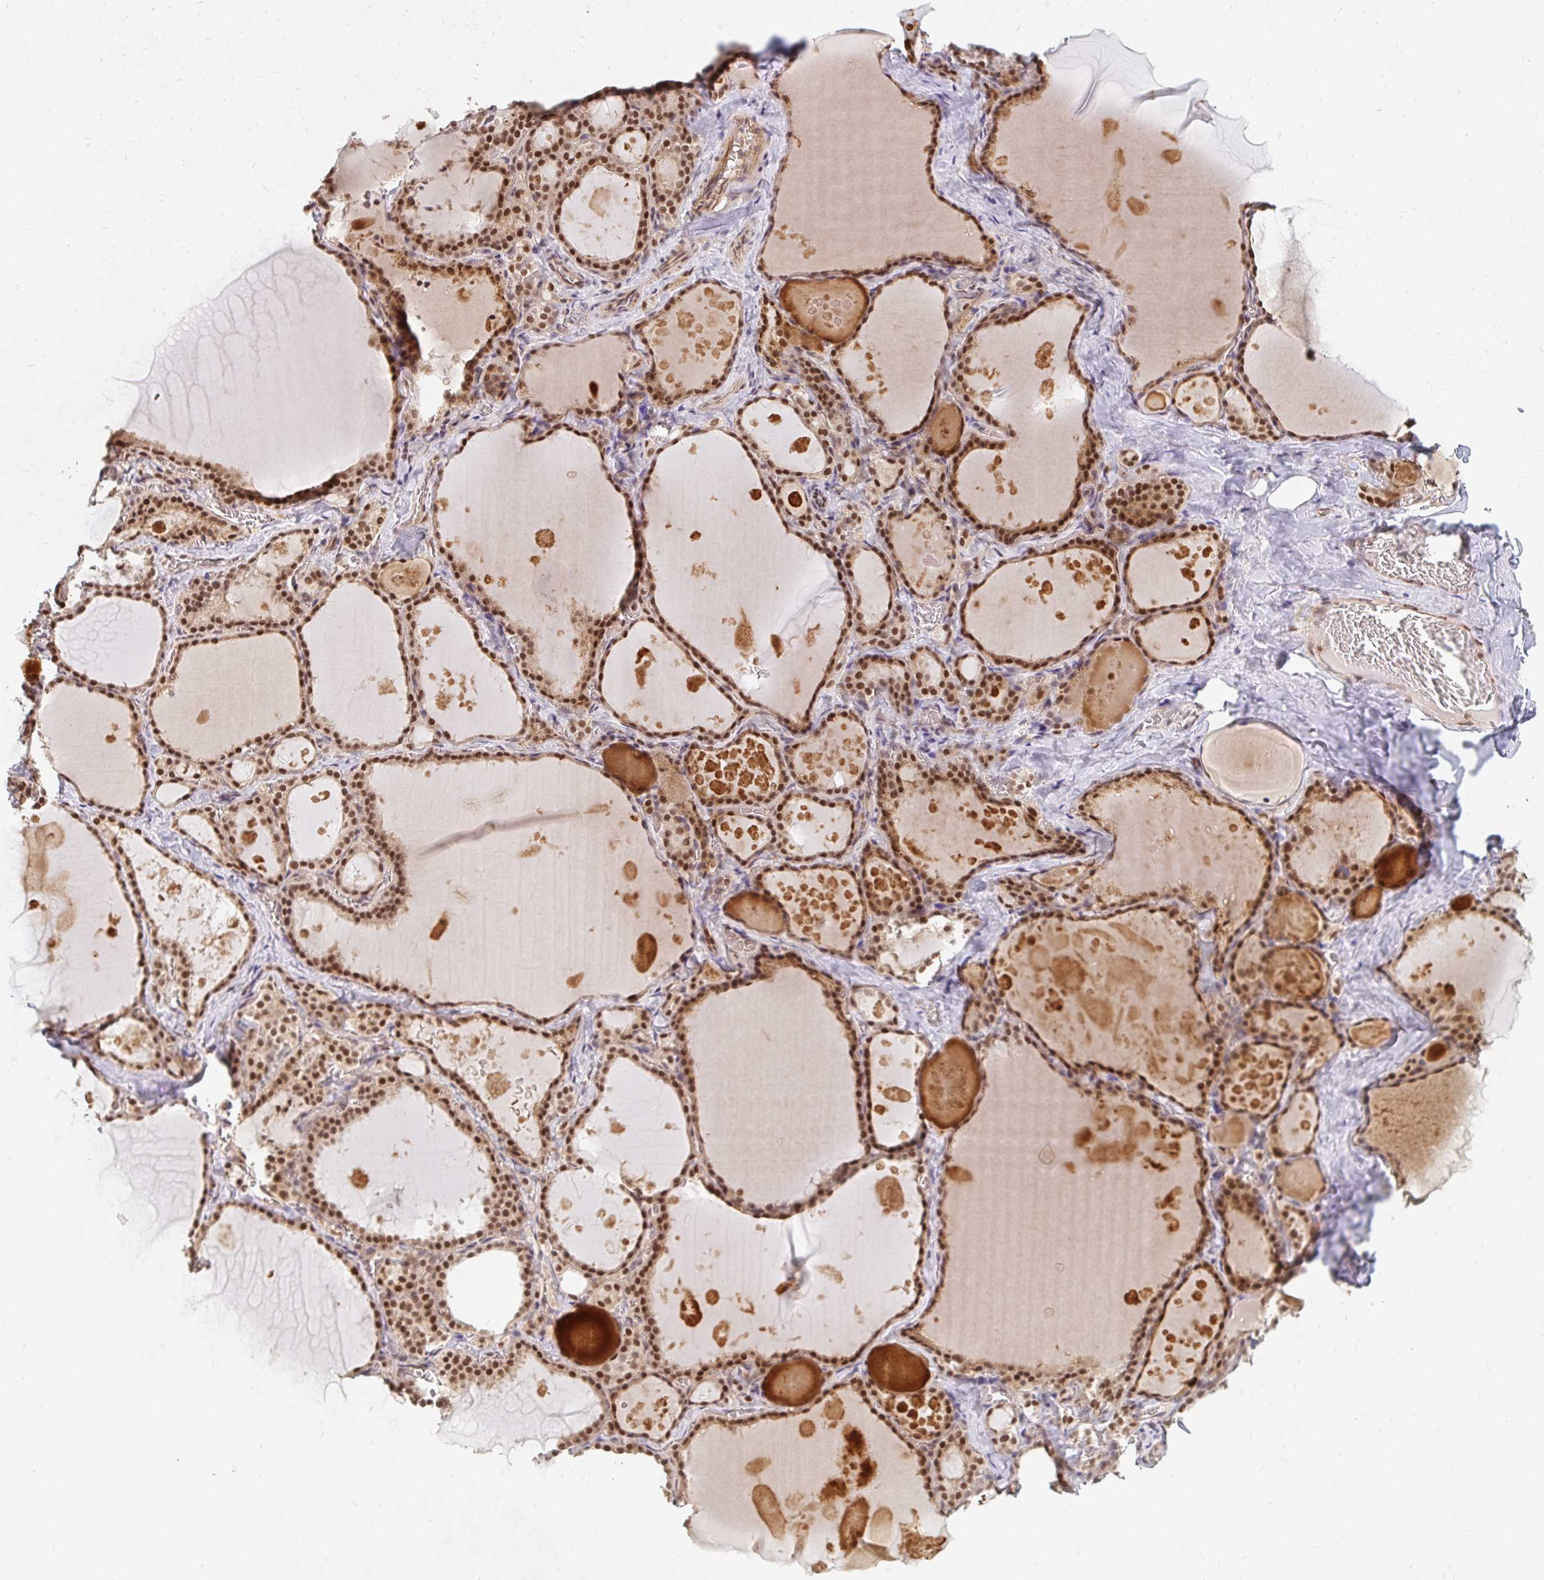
{"staining": {"intensity": "strong", "quantity": ">75%", "location": "nuclear"}, "tissue": "thyroid gland", "cell_type": "Glandular cells", "image_type": "normal", "snomed": [{"axis": "morphology", "description": "Normal tissue, NOS"}, {"axis": "topography", "description": "Thyroid gland"}], "caption": "Immunohistochemistry (IHC) micrograph of benign thyroid gland stained for a protein (brown), which displays high levels of strong nuclear positivity in about >75% of glandular cells.", "gene": "GTF3C6", "patient": {"sex": "male", "age": 56}}